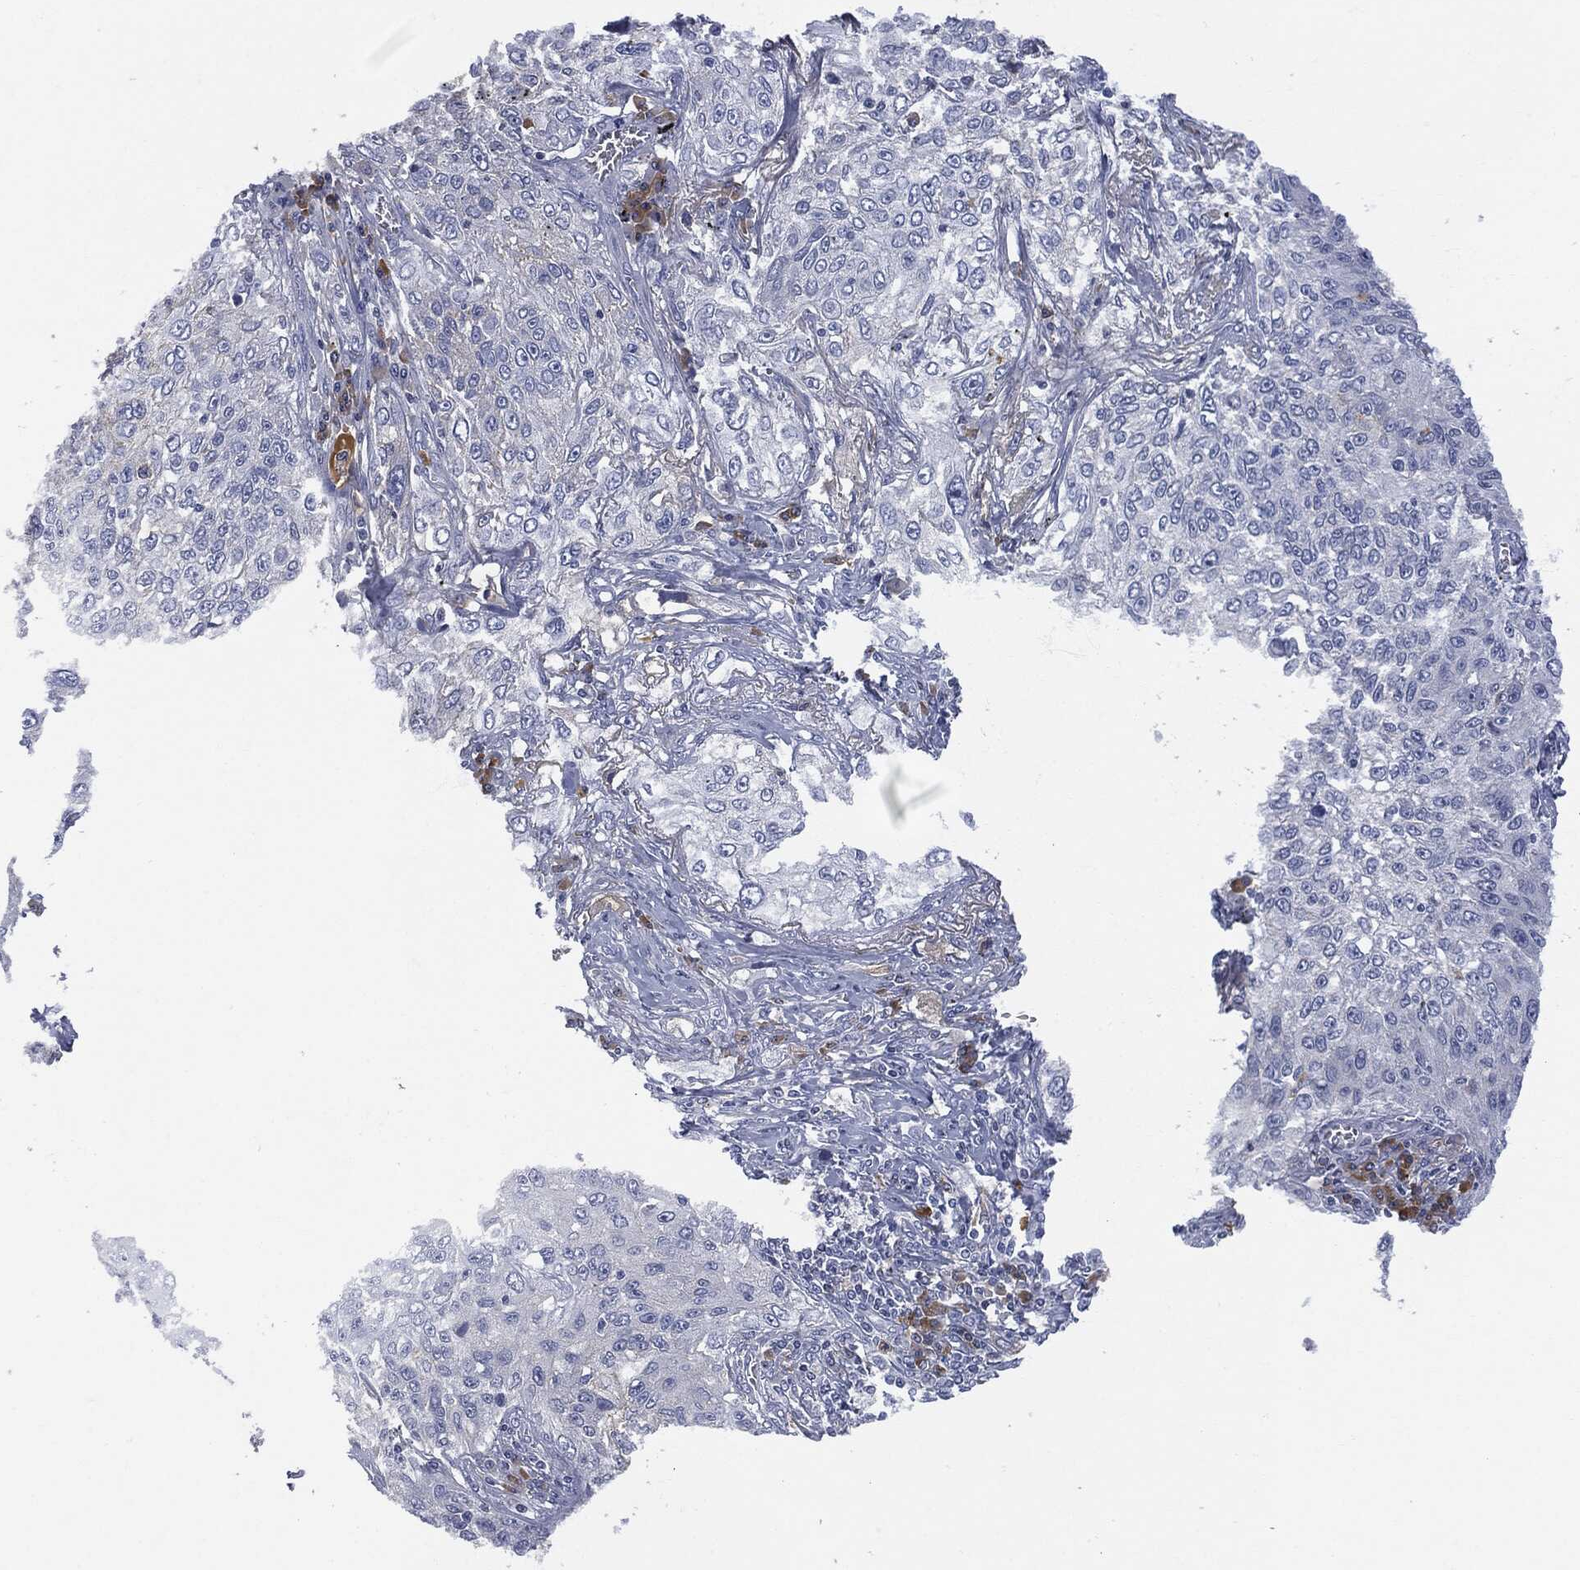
{"staining": {"intensity": "negative", "quantity": "none", "location": "none"}, "tissue": "lung cancer", "cell_type": "Tumor cells", "image_type": "cancer", "snomed": [{"axis": "morphology", "description": "Squamous cell carcinoma, NOS"}, {"axis": "topography", "description": "Lung"}], "caption": "Tumor cells show no significant protein expression in squamous cell carcinoma (lung).", "gene": "BTK", "patient": {"sex": "female", "age": 69}}